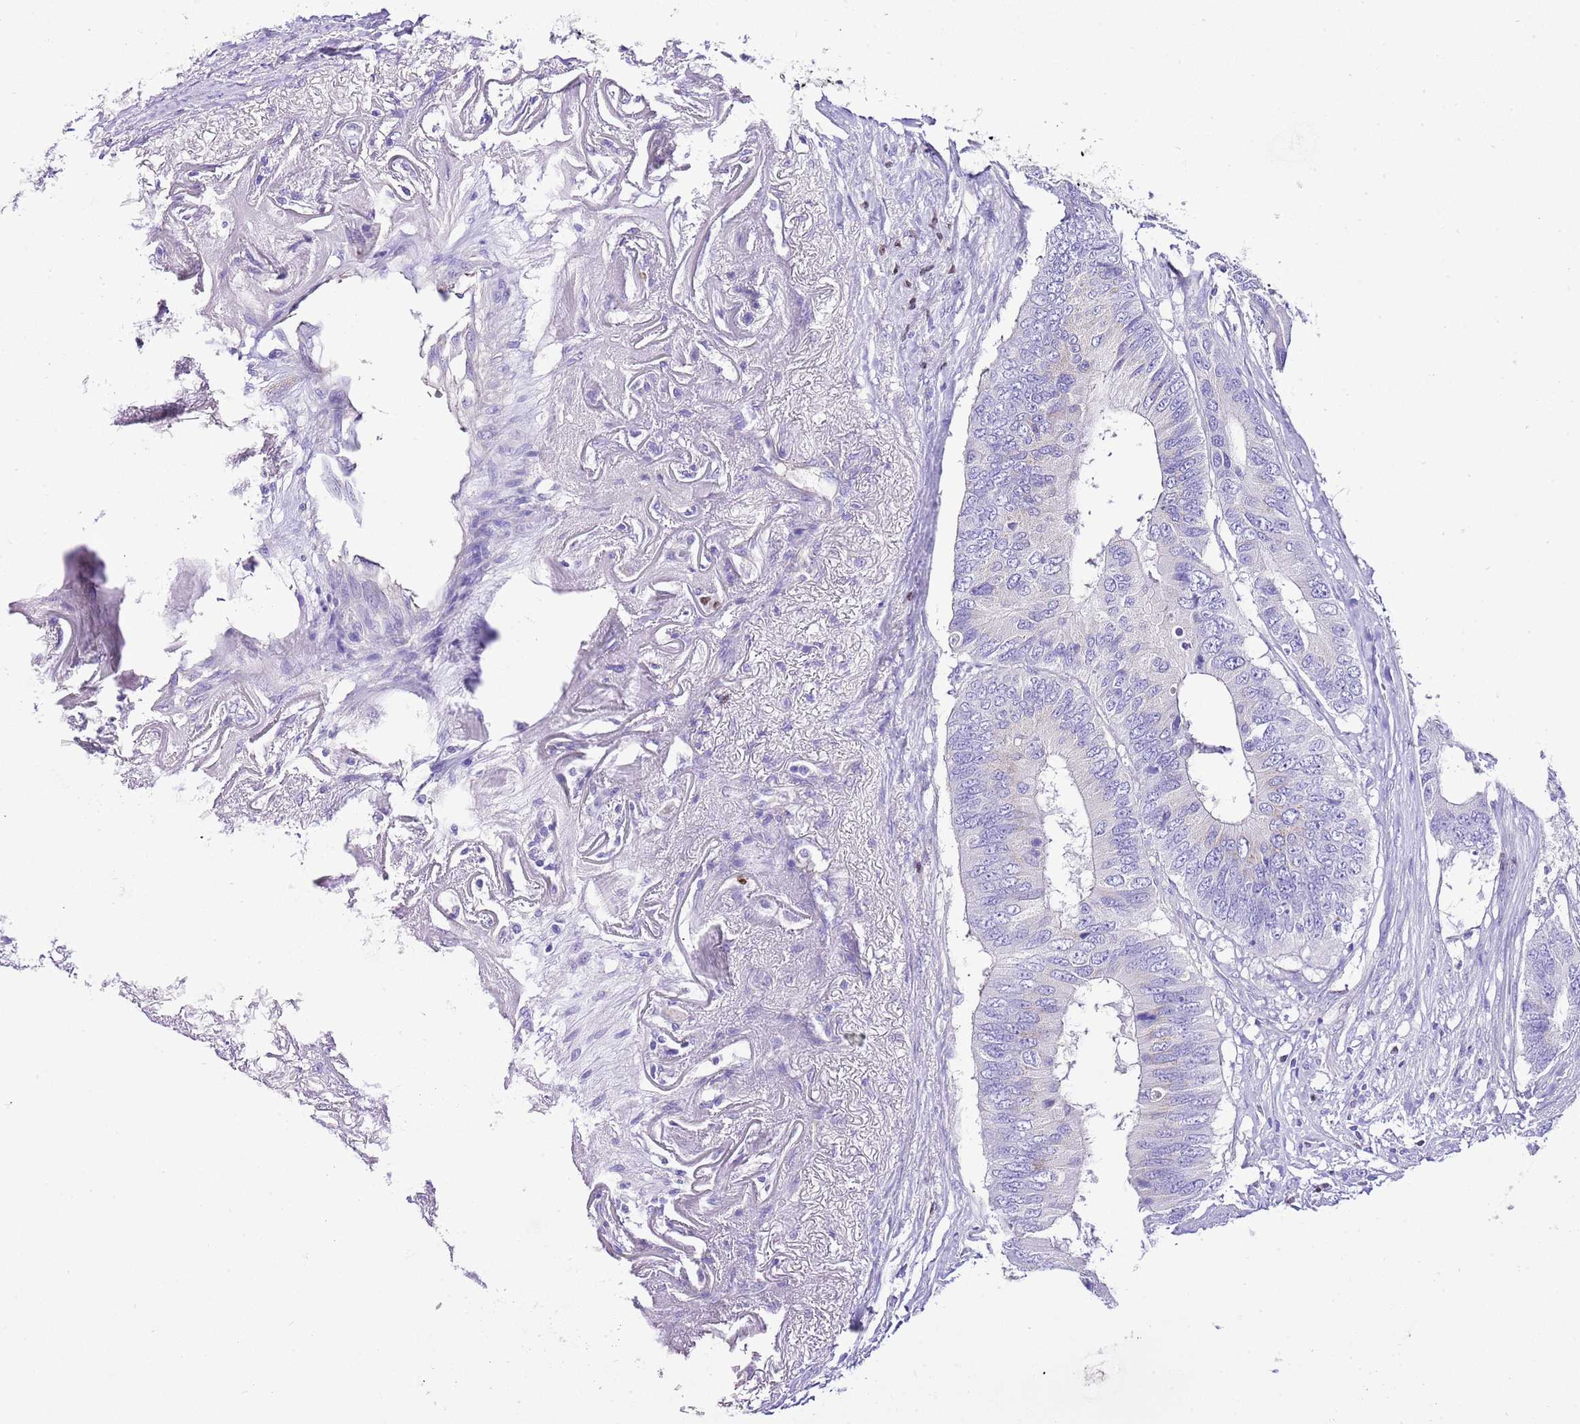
{"staining": {"intensity": "negative", "quantity": "none", "location": "none"}, "tissue": "colorectal cancer", "cell_type": "Tumor cells", "image_type": "cancer", "snomed": [{"axis": "morphology", "description": "Adenocarcinoma, NOS"}, {"axis": "topography", "description": "Colon"}], "caption": "High power microscopy photomicrograph of an immunohistochemistry photomicrograph of colorectal cancer, revealing no significant expression in tumor cells.", "gene": "BHLHA15", "patient": {"sex": "male", "age": 71}}